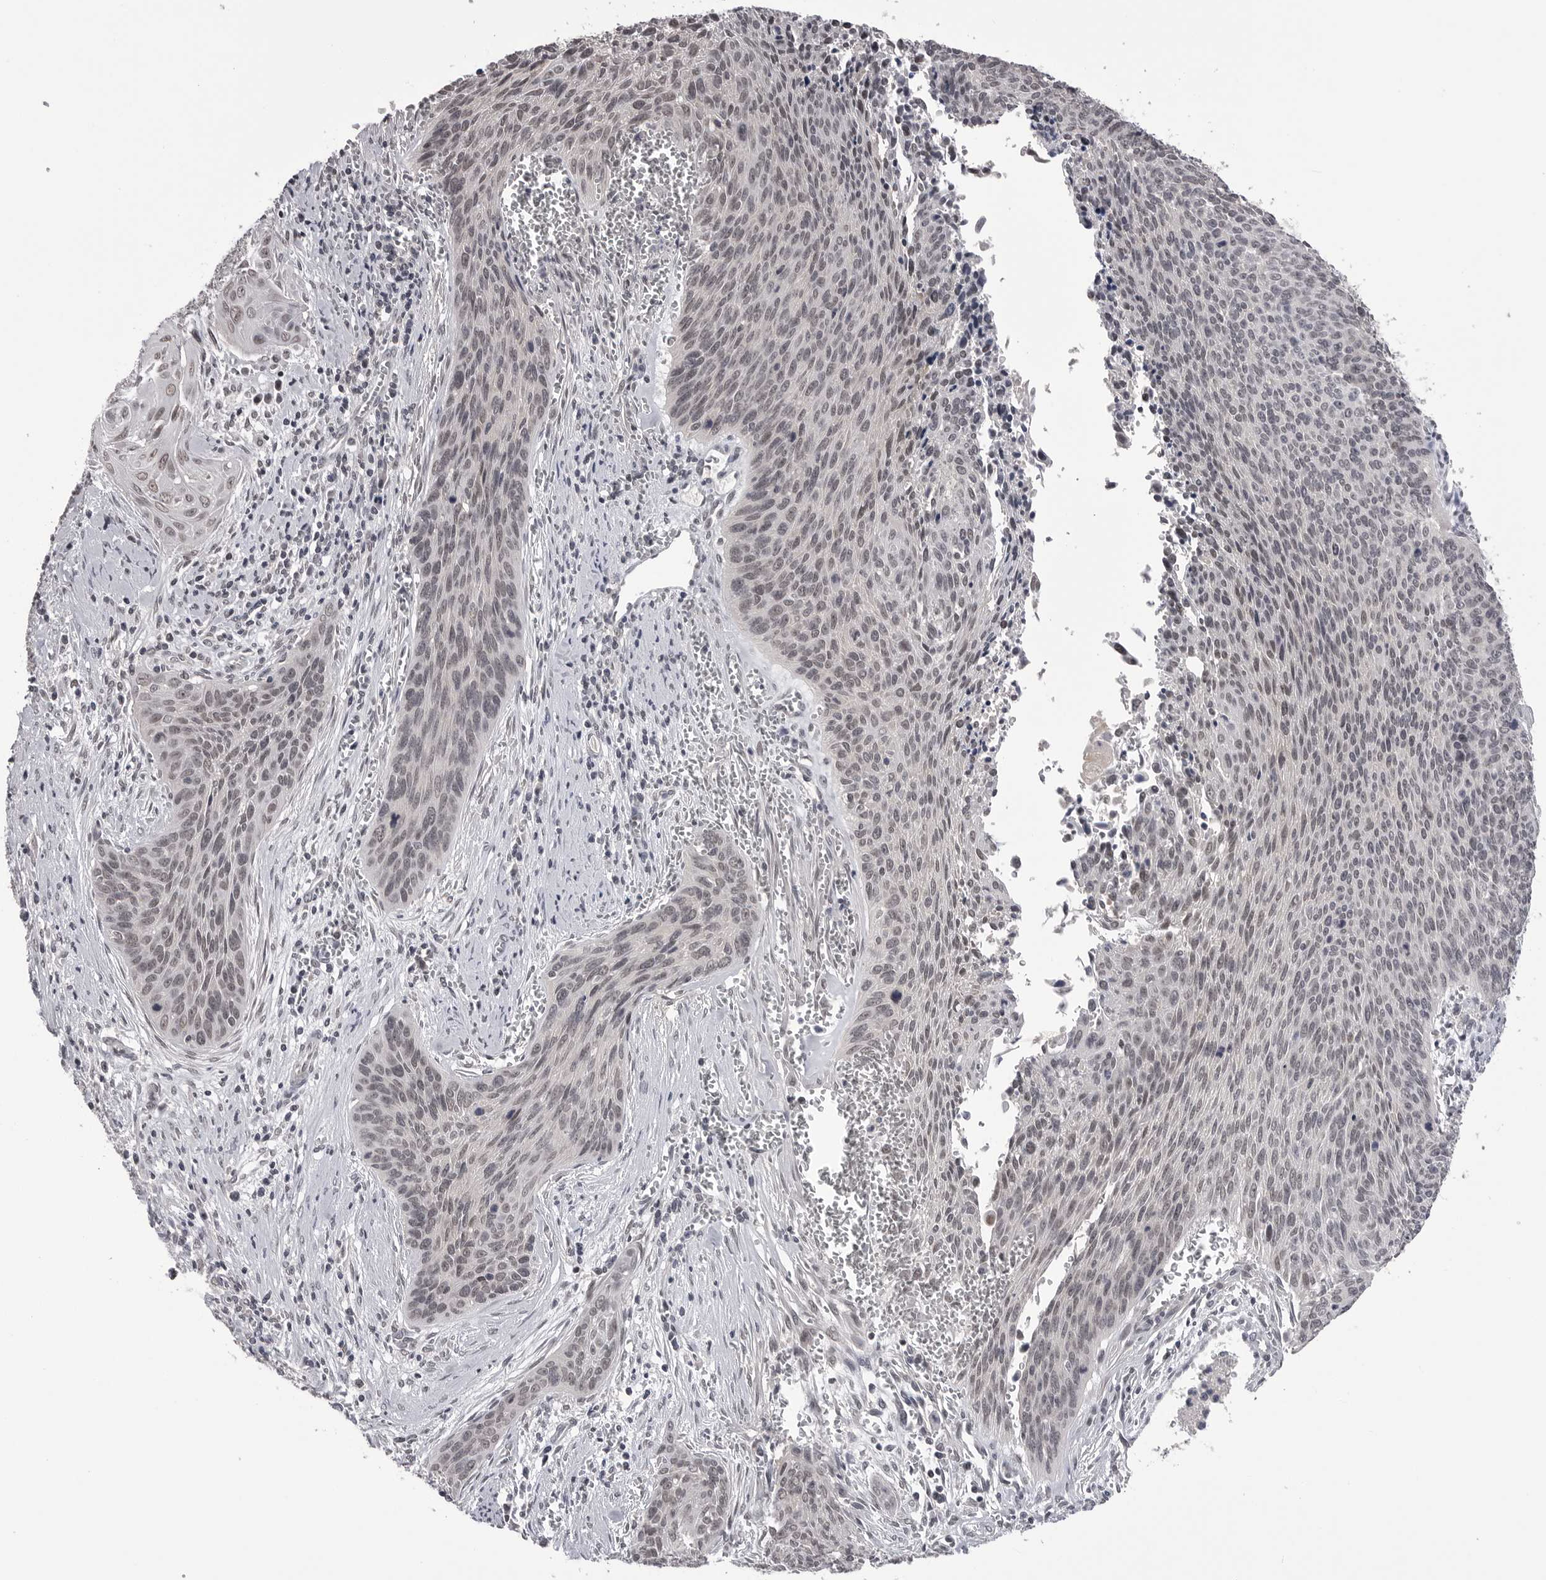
{"staining": {"intensity": "weak", "quantity": ">75%", "location": "nuclear"}, "tissue": "cervical cancer", "cell_type": "Tumor cells", "image_type": "cancer", "snomed": [{"axis": "morphology", "description": "Squamous cell carcinoma, NOS"}, {"axis": "topography", "description": "Cervix"}], "caption": "High-power microscopy captured an IHC micrograph of cervical cancer, revealing weak nuclear positivity in approximately >75% of tumor cells.", "gene": "DLG2", "patient": {"sex": "female", "age": 55}}